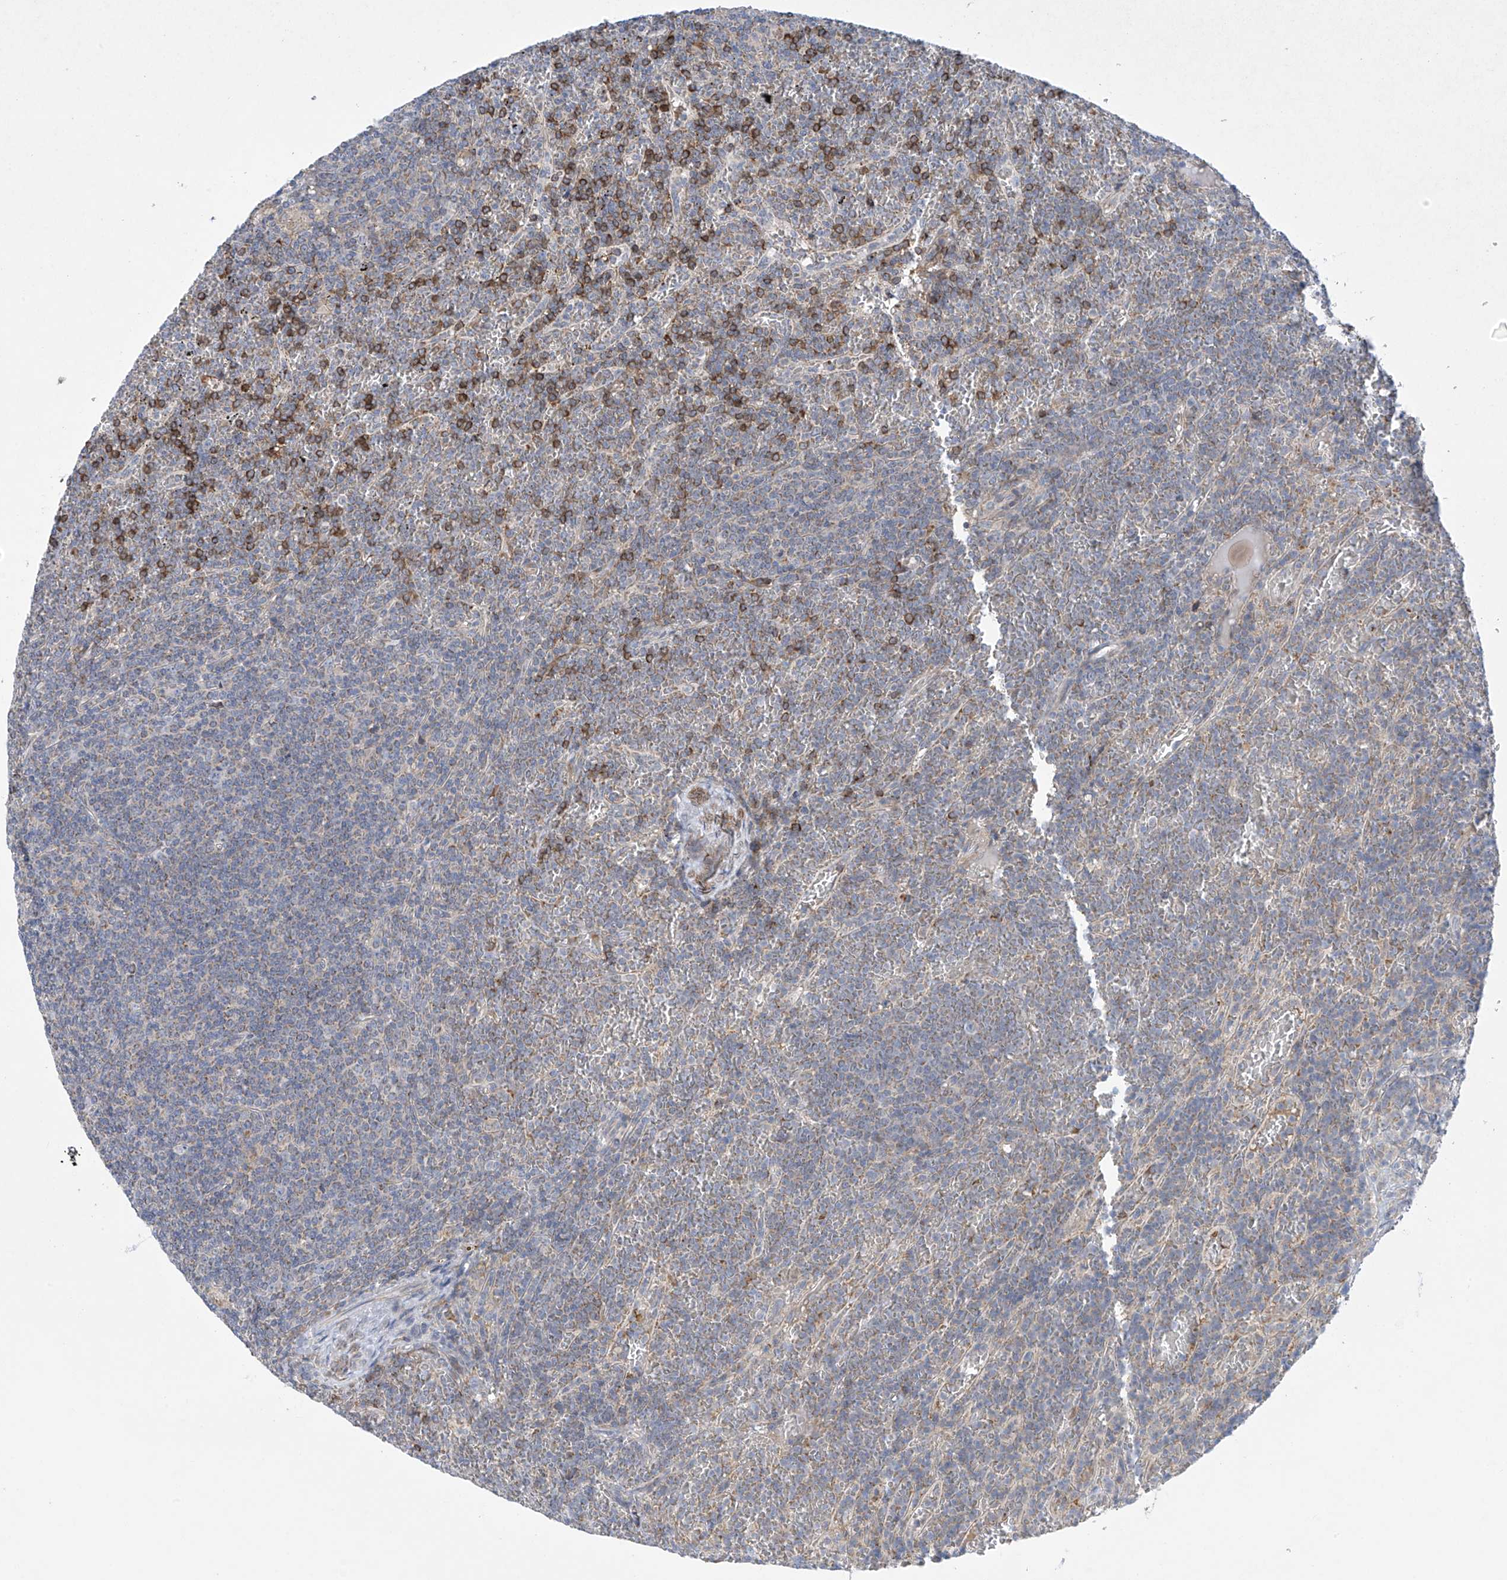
{"staining": {"intensity": "negative", "quantity": "none", "location": "none"}, "tissue": "lymphoma", "cell_type": "Tumor cells", "image_type": "cancer", "snomed": [{"axis": "morphology", "description": "Malignant lymphoma, non-Hodgkin's type, Low grade"}, {"axis": "topography", "description": "Spleen"}], "caption": "High magnification brightfield microscopy of low-grade malignant lymphoma, non-Hodgkin's type stained with DAB (3,3'-diaminobenzidine) (brown) and counterstained with hematoxylin (blue): tumor cells show no significant expression.", "gene": "METTL18", "patient": {"sex": "female", "age": 19}}